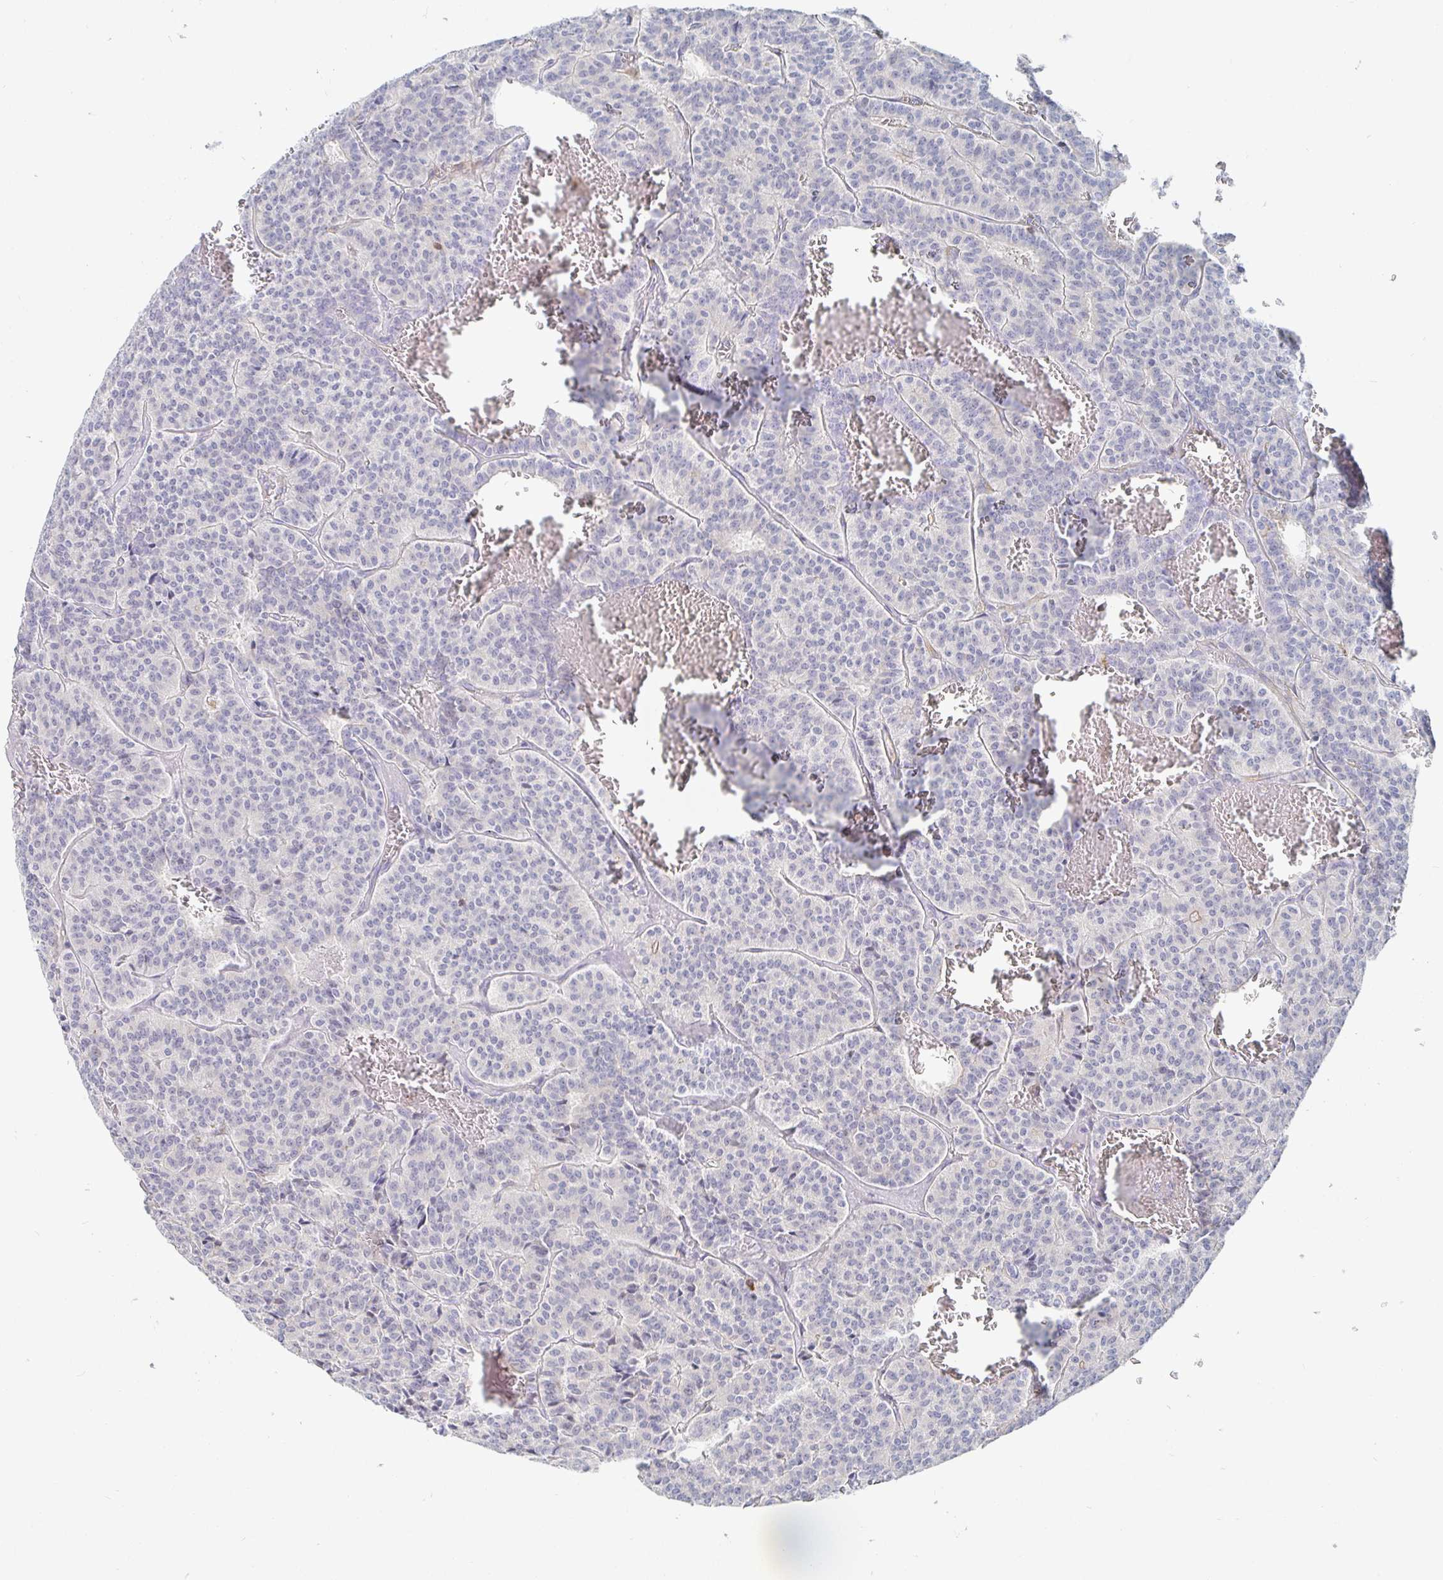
{"staining": {"intensity": "negative", "quantity": "none", "location": "none"}, "tissue": "carcinoid", "cell_type": "Tumor cells", "image_type": "cancer", "snomed": [{"axis": "morphology", "description": "Carcinoid, malignant, NOS"}, {"axis": "topography", "description": "Lung"}], "caption": "Malignant carcinoid stained for a protein using immunohistochemistry (IHC) exhibits no positivity tumor cells.", "gene": "PIK3CD", "patient": {"sex": "male", "age": 70}}